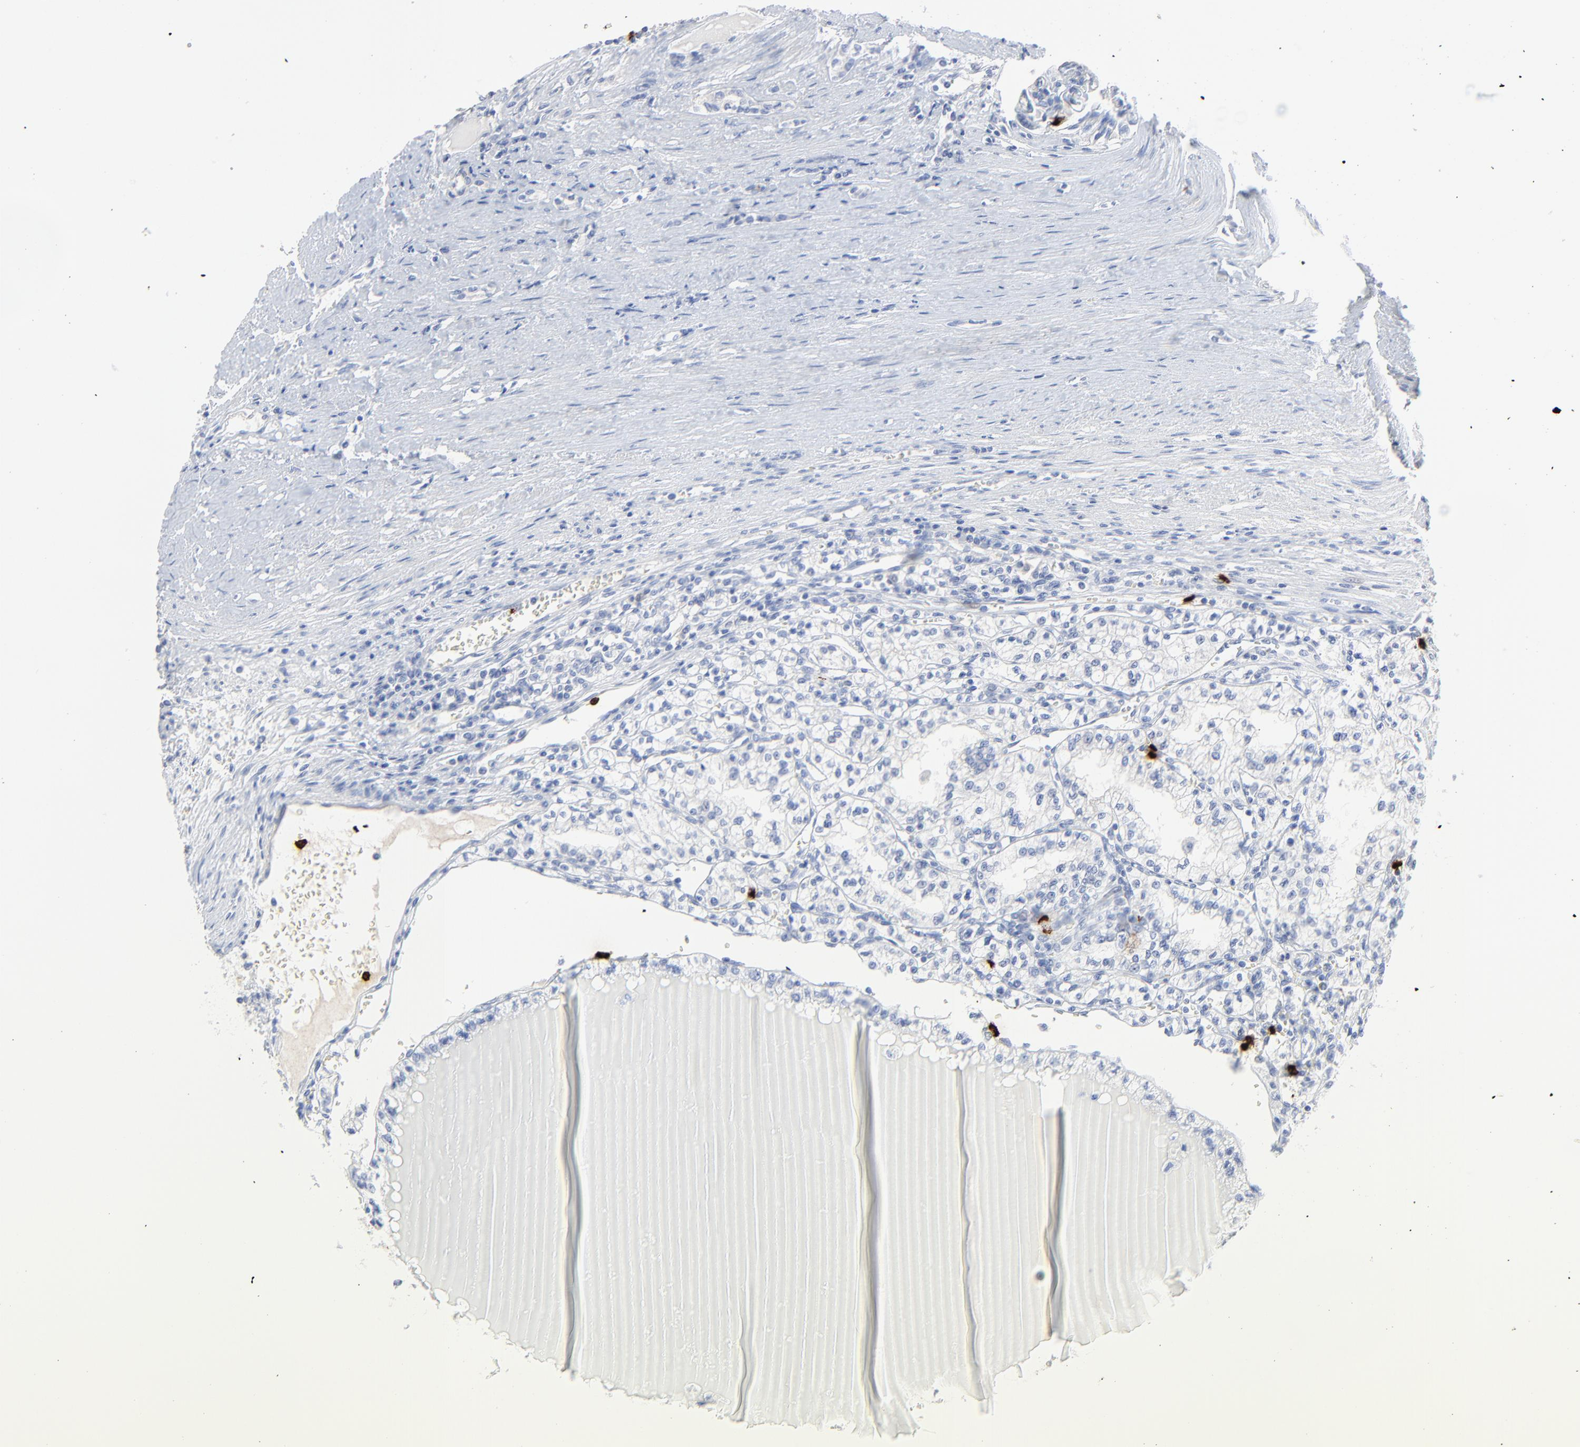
{"staining": {"intensity": "negative", "quantity": "none", "location": "none"}, "tissue": "renal cancer", "cell_type": "Tumor cells", "image_type": "cancer", "snomed": [{"axis": "morphology", "description": "Adenocarcinoma, NOS"}, {"axis": "topography", "description": "Kidney"}], "caption": "Renal cancer (adenocarcinoma) was stained to show a protein in brown. There is no significant expression in tumor cells.", "gene": "LCN2", "patient": {"sex": "male", "age": 61}}